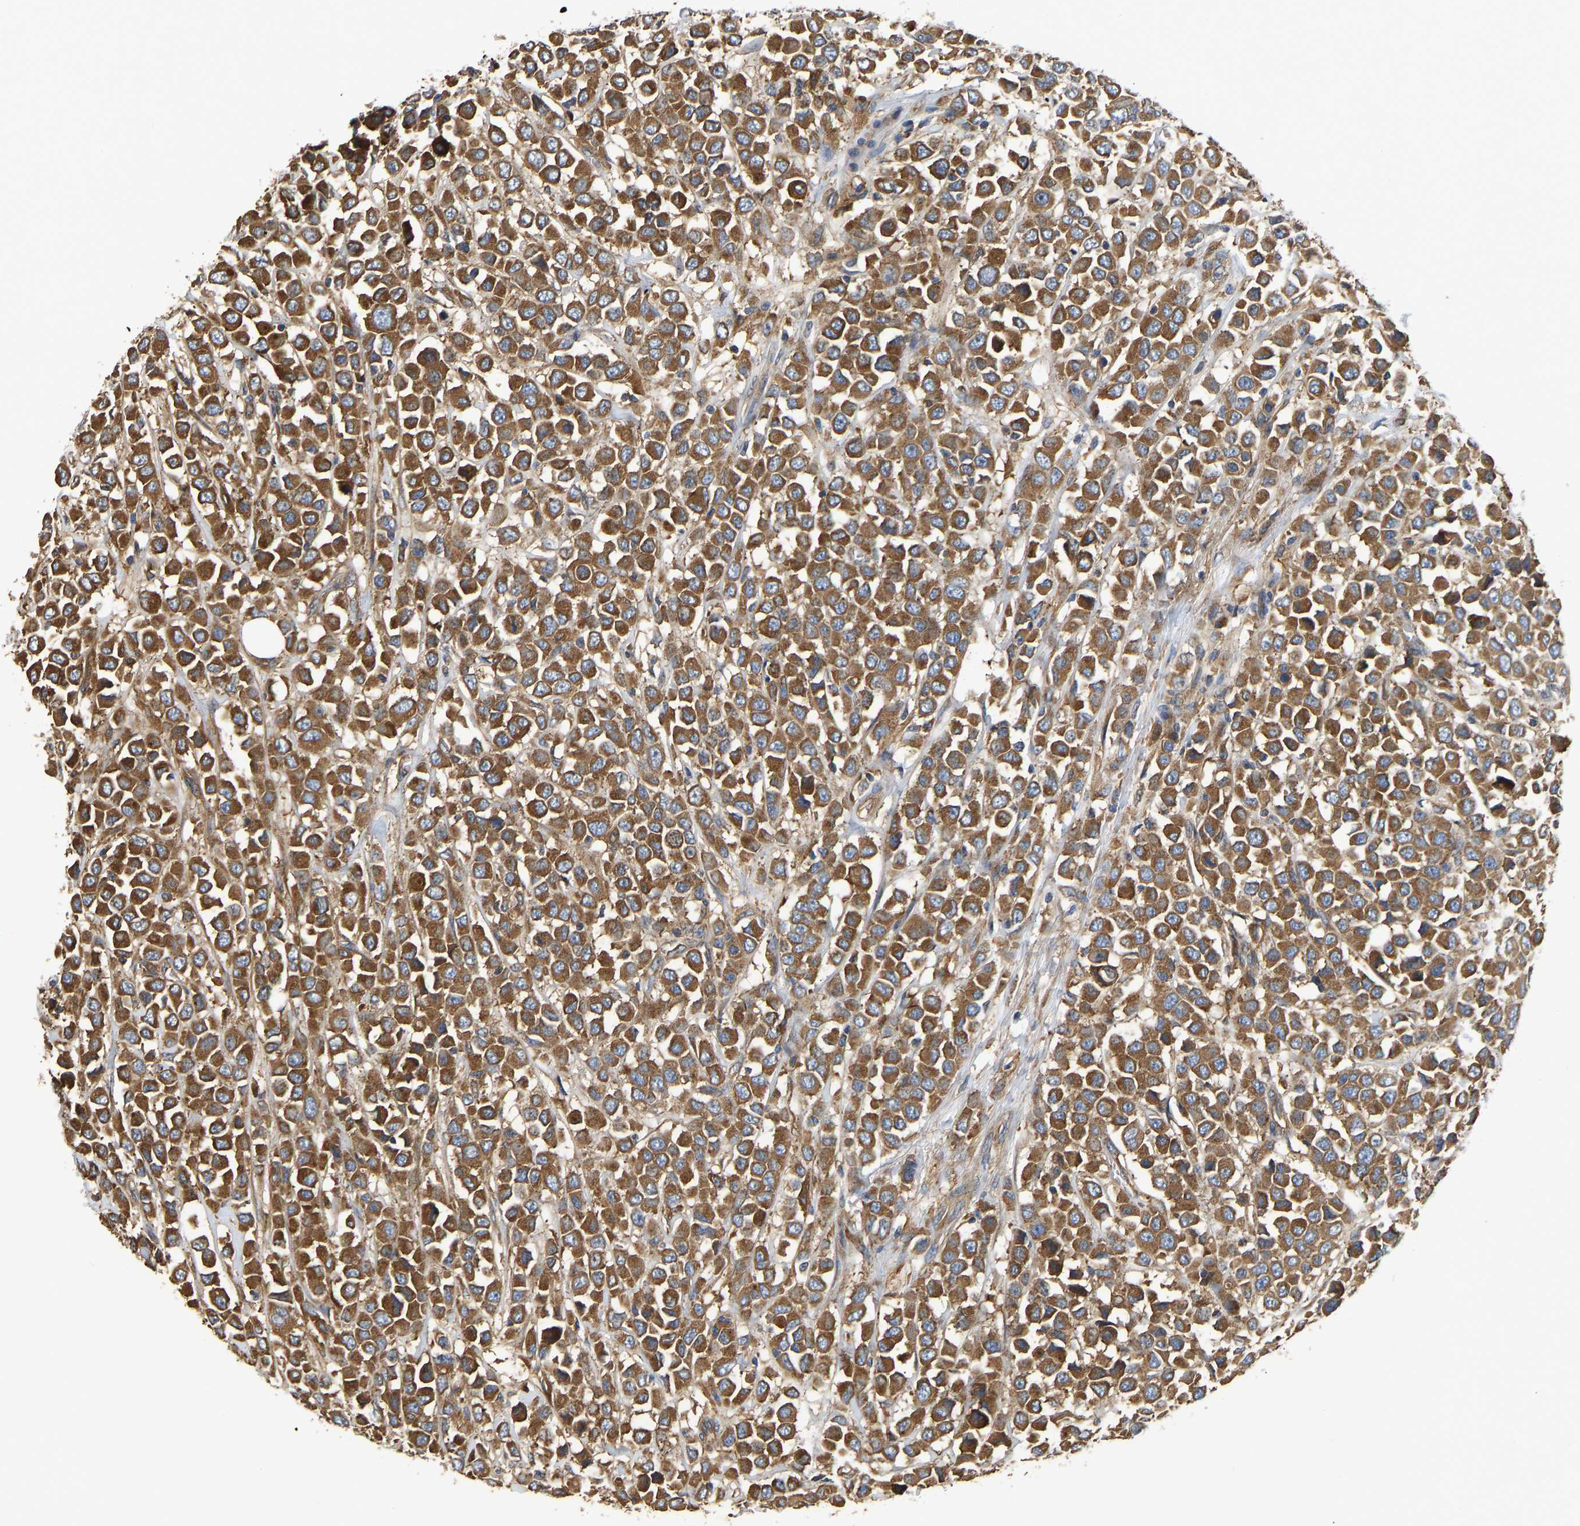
{"staining": {"intensity": "strong", "quantity": ">75%", "location": "cytoplasmic/membranous"}, "tissue": "breast cancer", "cell_type": "Tumor cells", "image_type": "cancer", "snomed": [{"axis": "morphology", "description": "Duct carcinoma"}, {"axis": "topography", "description": "Breast"}], "caption": "An immunohistochemistry (IHC) micrograph of tumor tissue is shown. Protein staining in brown labels strong cytoplasmic/membranous positivity in infiltrating ductal carcinoma (breast) within tumor cells.", "gene": "FLNB", "patient": {"sex": "female", "age": 61}}